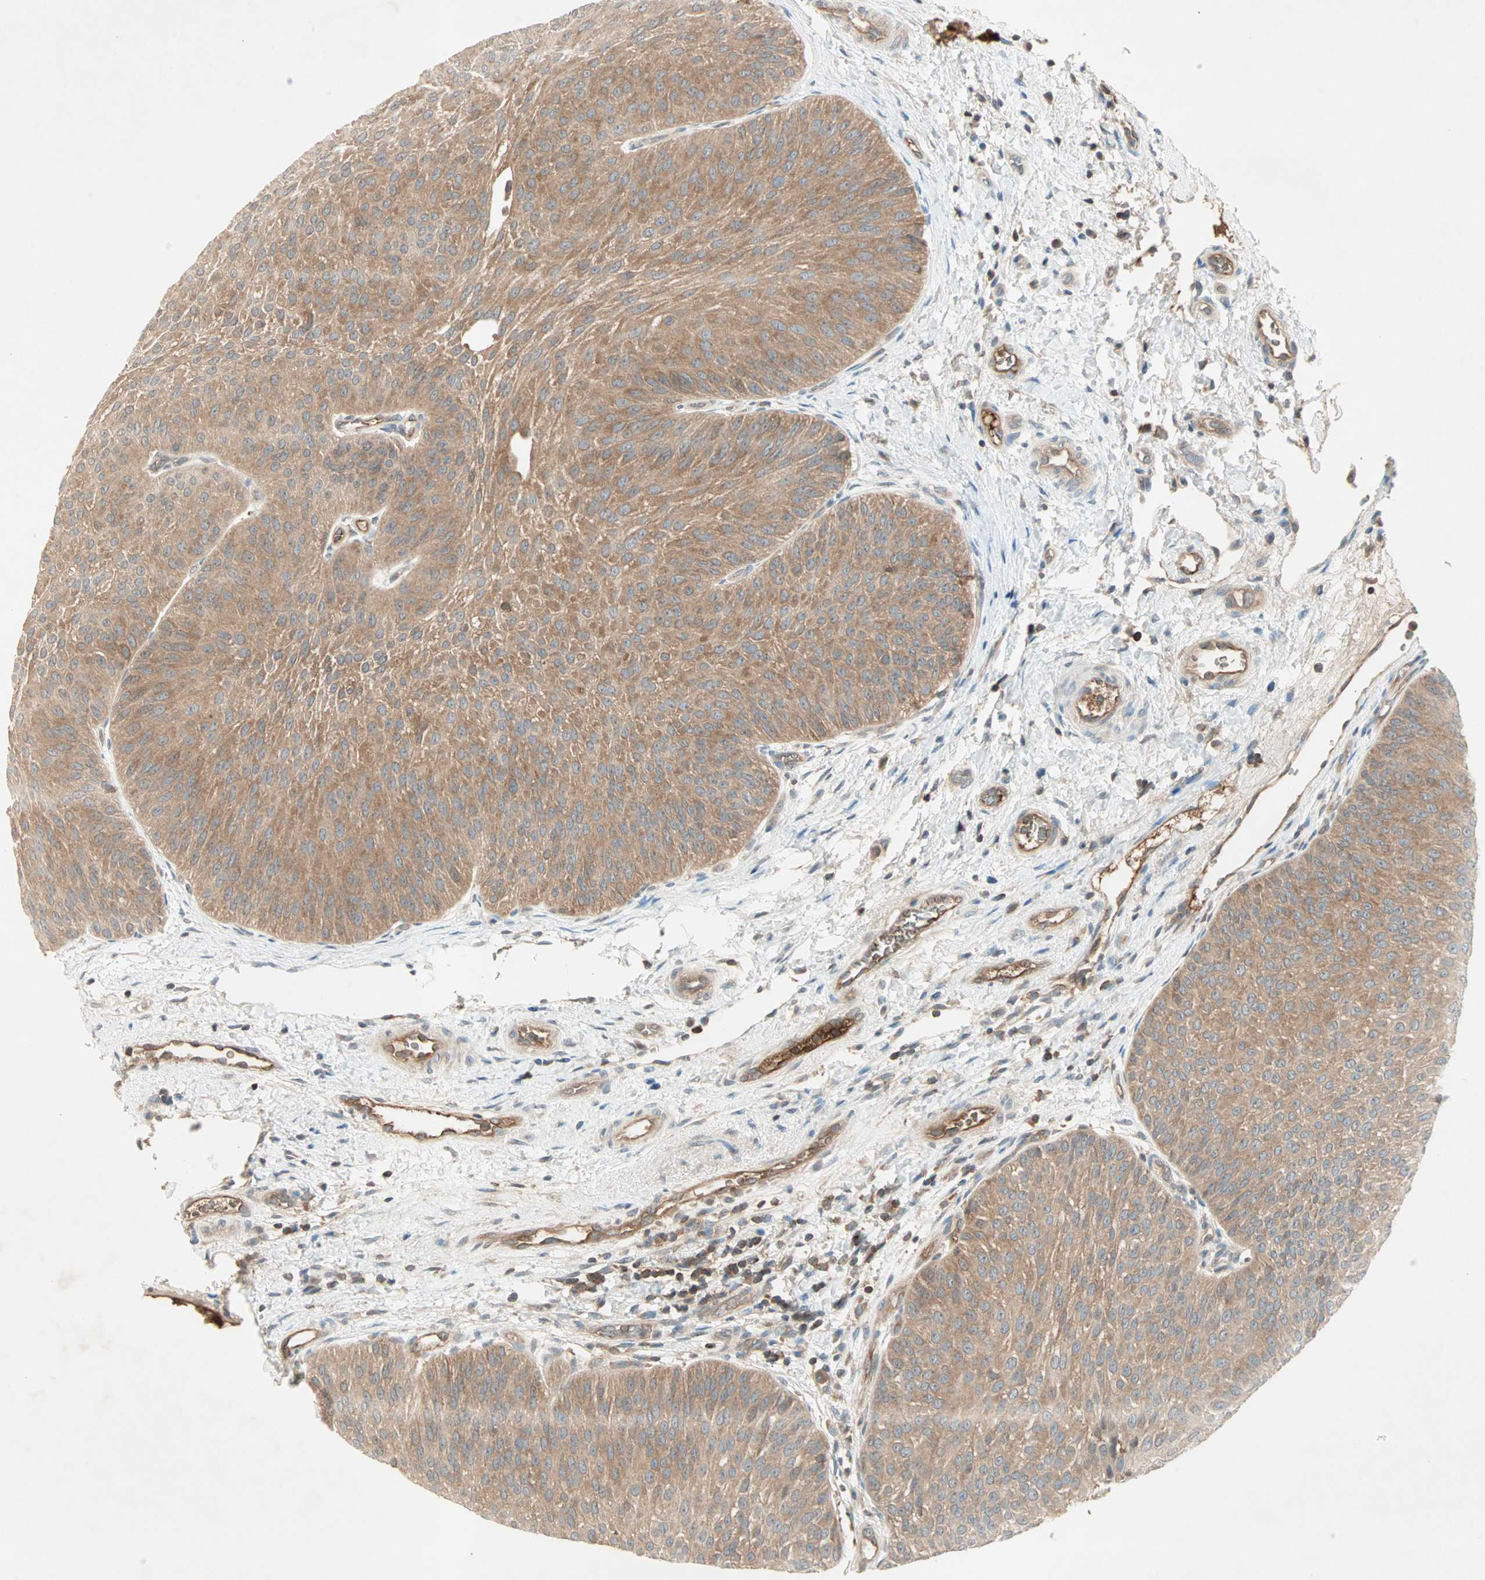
{"staining": {"intensity": "moderate", "quantity": ">75%", "location": "cytoplasmic/membranous"}, "tissue": "urothelial cancer", "cell_type": "Tumor cells", "image_type": "cancer", "snomed": [{"axis": "morphology", "description": "Urothelial carcinoma, Low grade"}, {"axis": "topography", "description": "Urinary bladder"}], "caption": "The immunohistochemical stain labels moderate cytoplasmic/membranous staining in tumor cells of low-grade urothelial carcinoma tissue.", "gene": "TEC", "patient": {"sex": "female", "age": 60}}